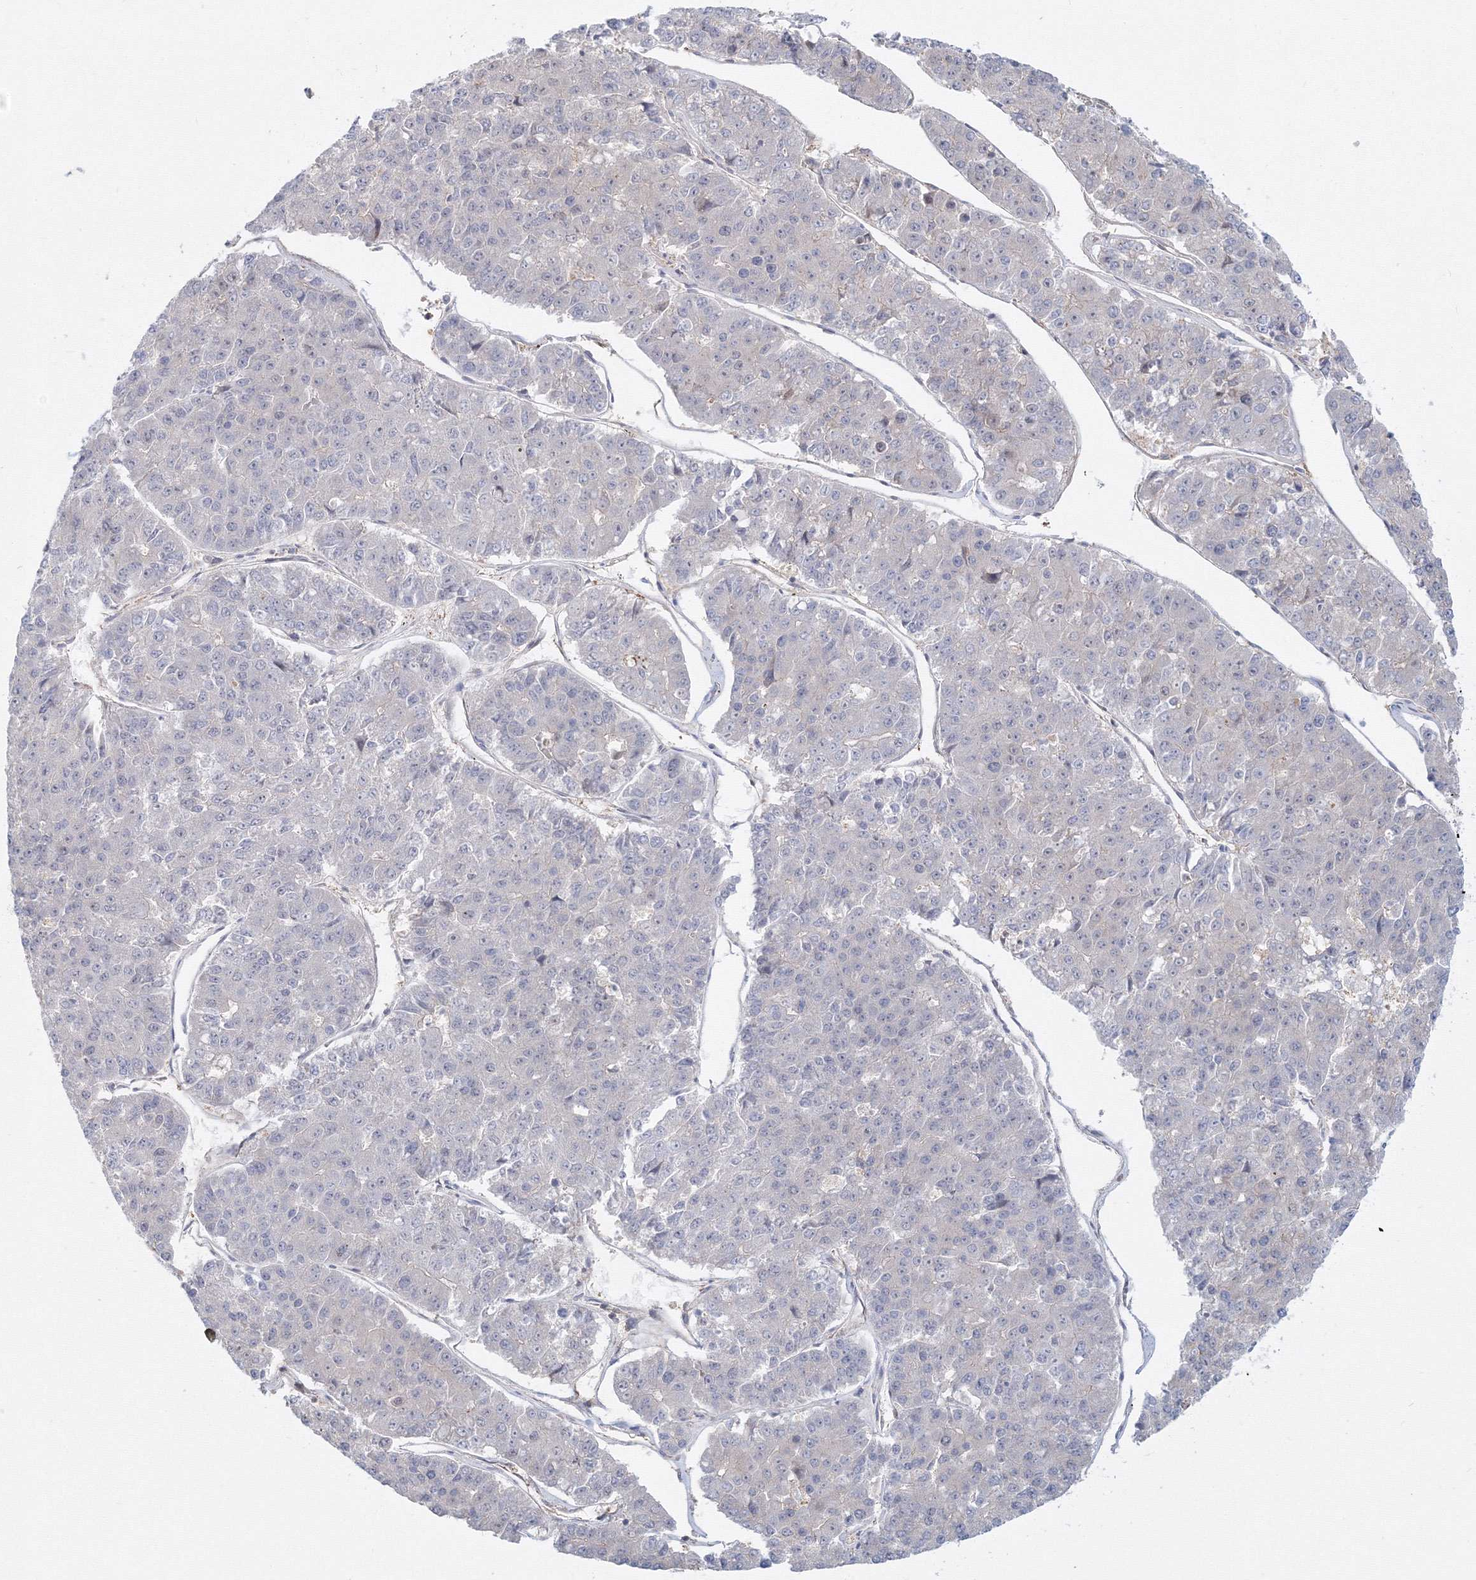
{"staining": {"intensity": "negative", "quantity": "none", "location": "none"}, "tissue": "pancreatic cancer", "cell_type": "Tumor cells", "image_type": "cancer", "snomed": [{"axis": "morphology", "description": "Adenocarcinoma, NOS"}, {"axis": "topography", "description": "Pancreas"}], "caption": "High power microscopy histopathology image of an immunohistochemistry (IHC) photomicrograph of pancreatic cancer (adenocarcinoma), revealing no significant positivity in tumor cells. (DAB IHC with hematoxylin counter stain).", "gene": "ARHGAP21", "patient": {"sex": "male", "age": 50}}